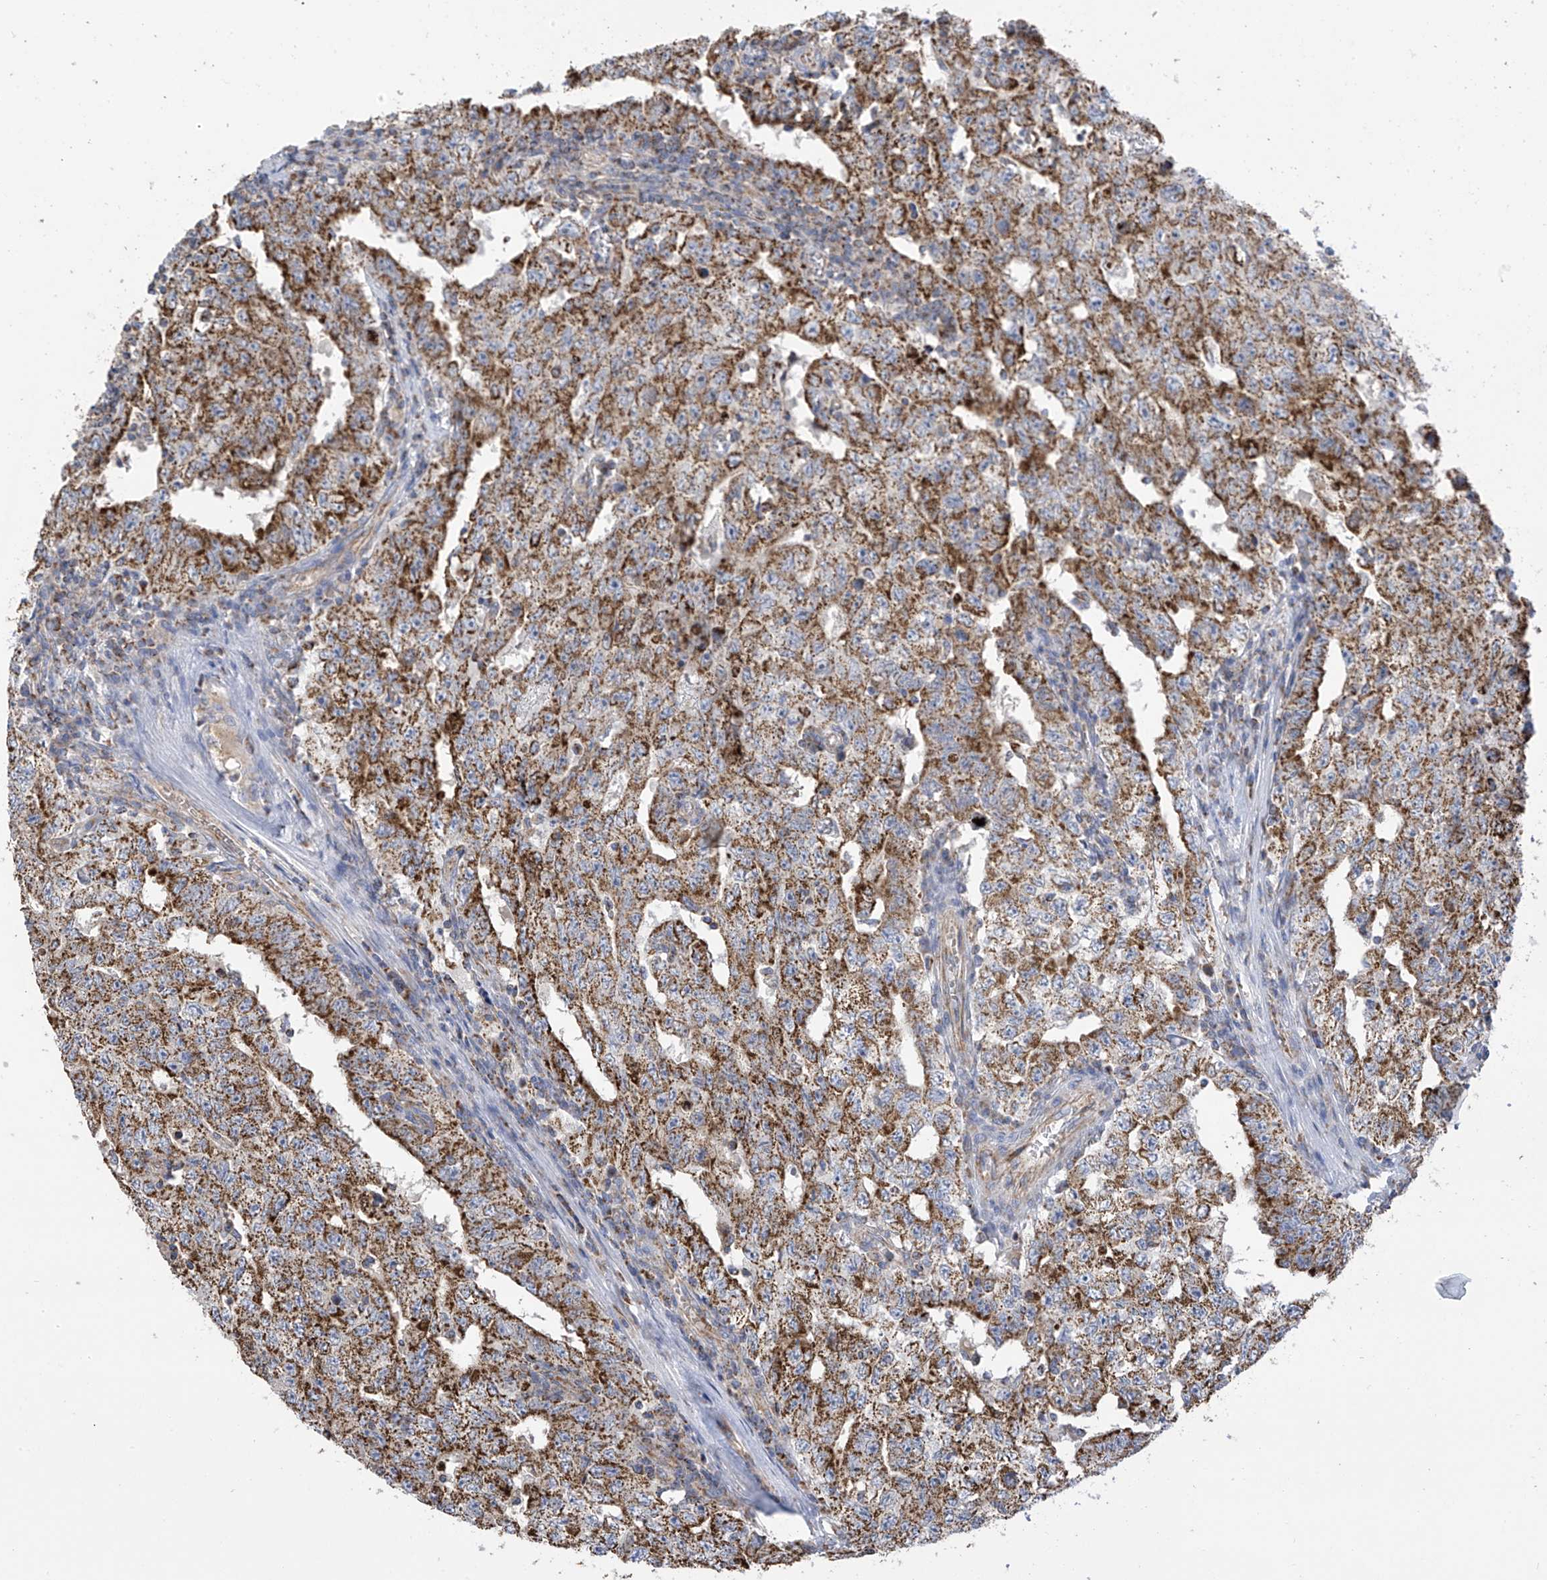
{"staining": {"intensity": "strong", "quantity": ">75%", "location": "cytoplasmic/membranous"}, "tissue": "testis cancer", "cell_type": "Tumor cells", "image_type": "cancer", "snomed": [{"axis": "morphology", "description": "Carcinoma, Embryonal, NOS"}, {"axis": "topography", "description": "Testis"}], "caption": "About >75% of tumor cells in testis embryonal carcinoma show strong cytoplasmic/membranous protein positivity as visualized by brown immunohistochemical staining.", "gene": "PNPT1", "patient": {"sex": "male", "age": 26}}